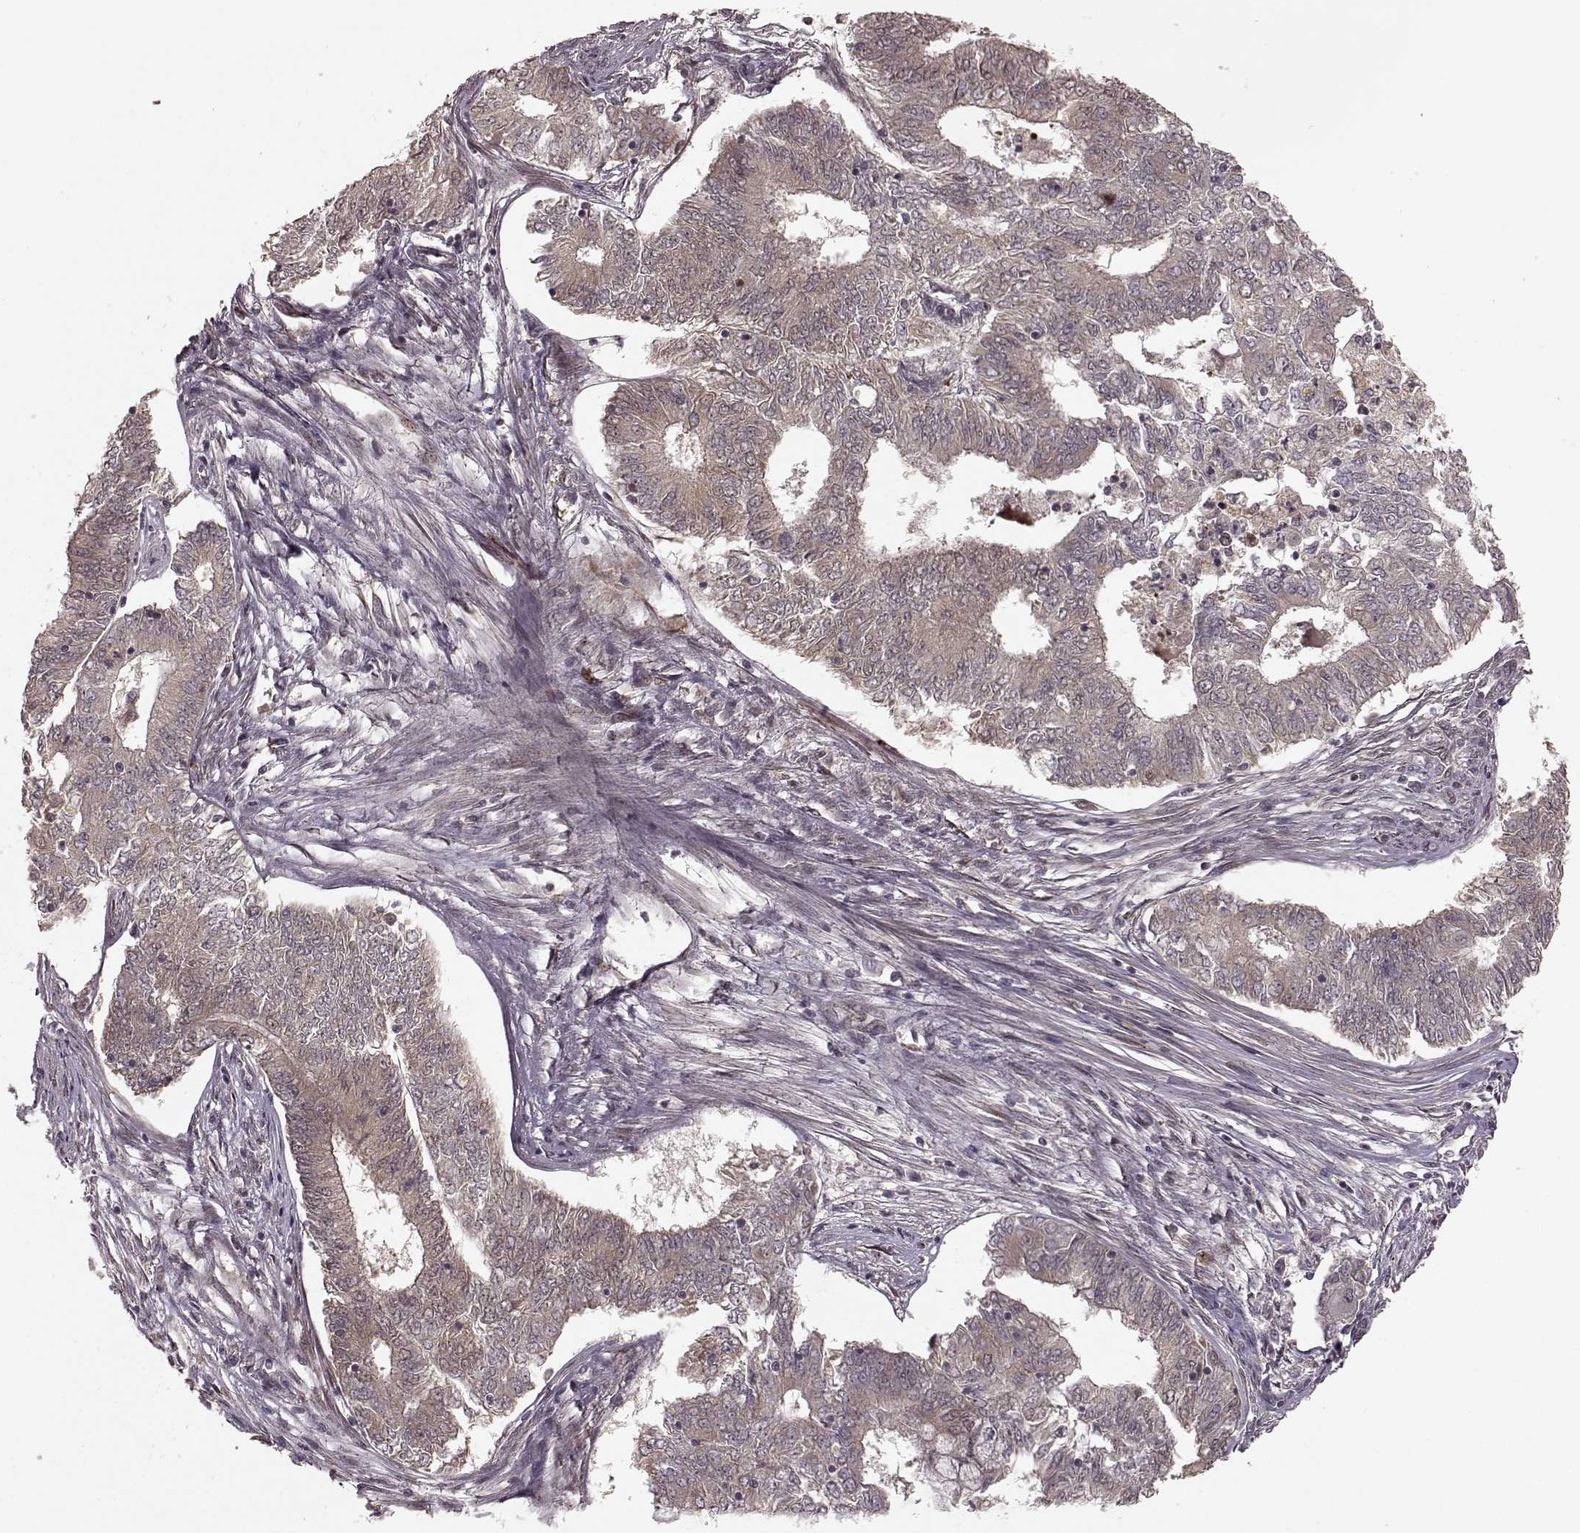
{"staining": {"intensity": "weak", "quantity": ">75%", "location": "cytoplasmic/membranous"}, "tissue": "endometrial cancer", "cell_type": "Tumor cells", "image_type": "cancer", "snomed": [{"axis": "morphology", "description": "Adenocarcinoma, NOS"}, {"axis": "topography", "description": "Endometrium"}], "caption": "There is low levels of weak cytoplasmic/membranous positivity in tumor cells of adenocarcinoma (endometrial), as demonstrated by immunohistochemical staining (brown color).", "gene": "SLC12A9", "patient": {"sex": "female", "age": 62}}